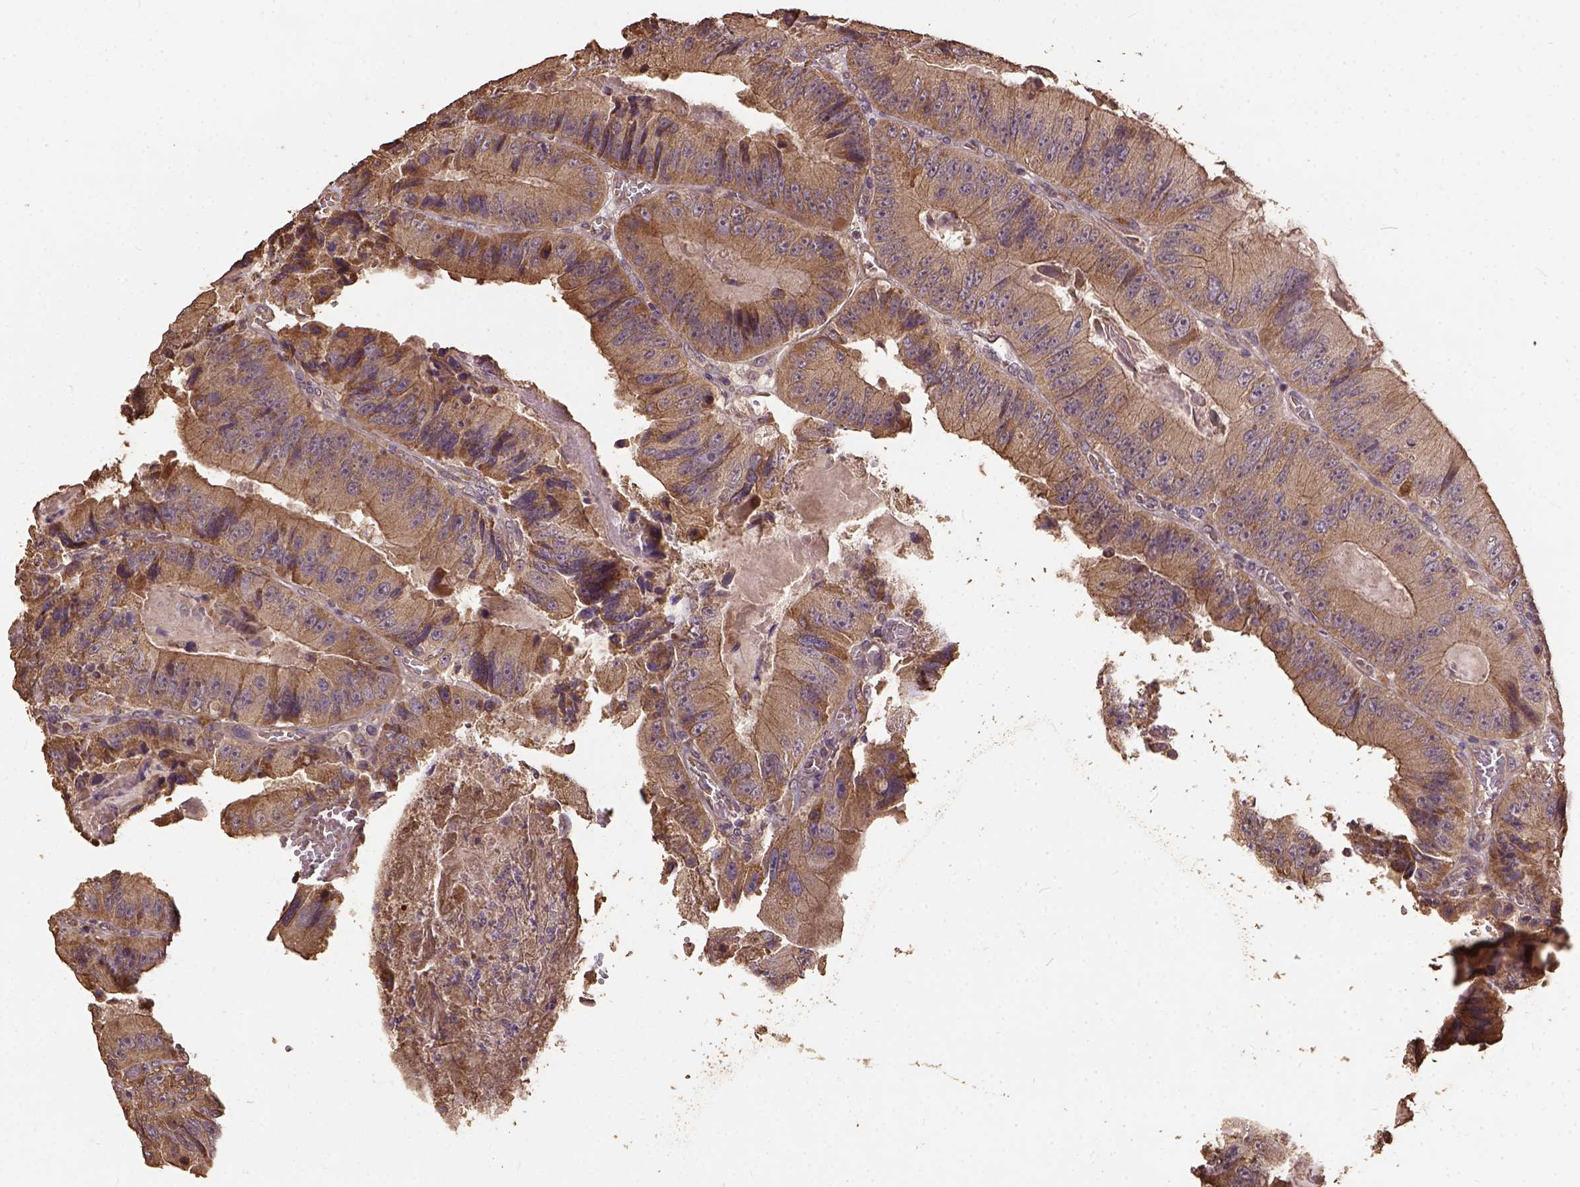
{"staining": {"intensity": "moderate", "quantity": "25%-75%", "location": "cytoplasmic/membranous"}, "tissue": "colorectal cancer", "cell_type": "Tumor cells", "image_type": "cancer", "snomed": [{"axis": "morphology", "description": "Adenocarcinoma, NOS"}, {"axis": "topography", "description": "Colon"}], "caption": "This photomicrograph shows immunohistochemistry staining of human colorectal cancer, with medium moderate cytoplasmic/membranous expression in approximately 25%-75% of tumor cells.", "gene": "ATP1B3", "patient": {"sex": "female", "age": 86}}